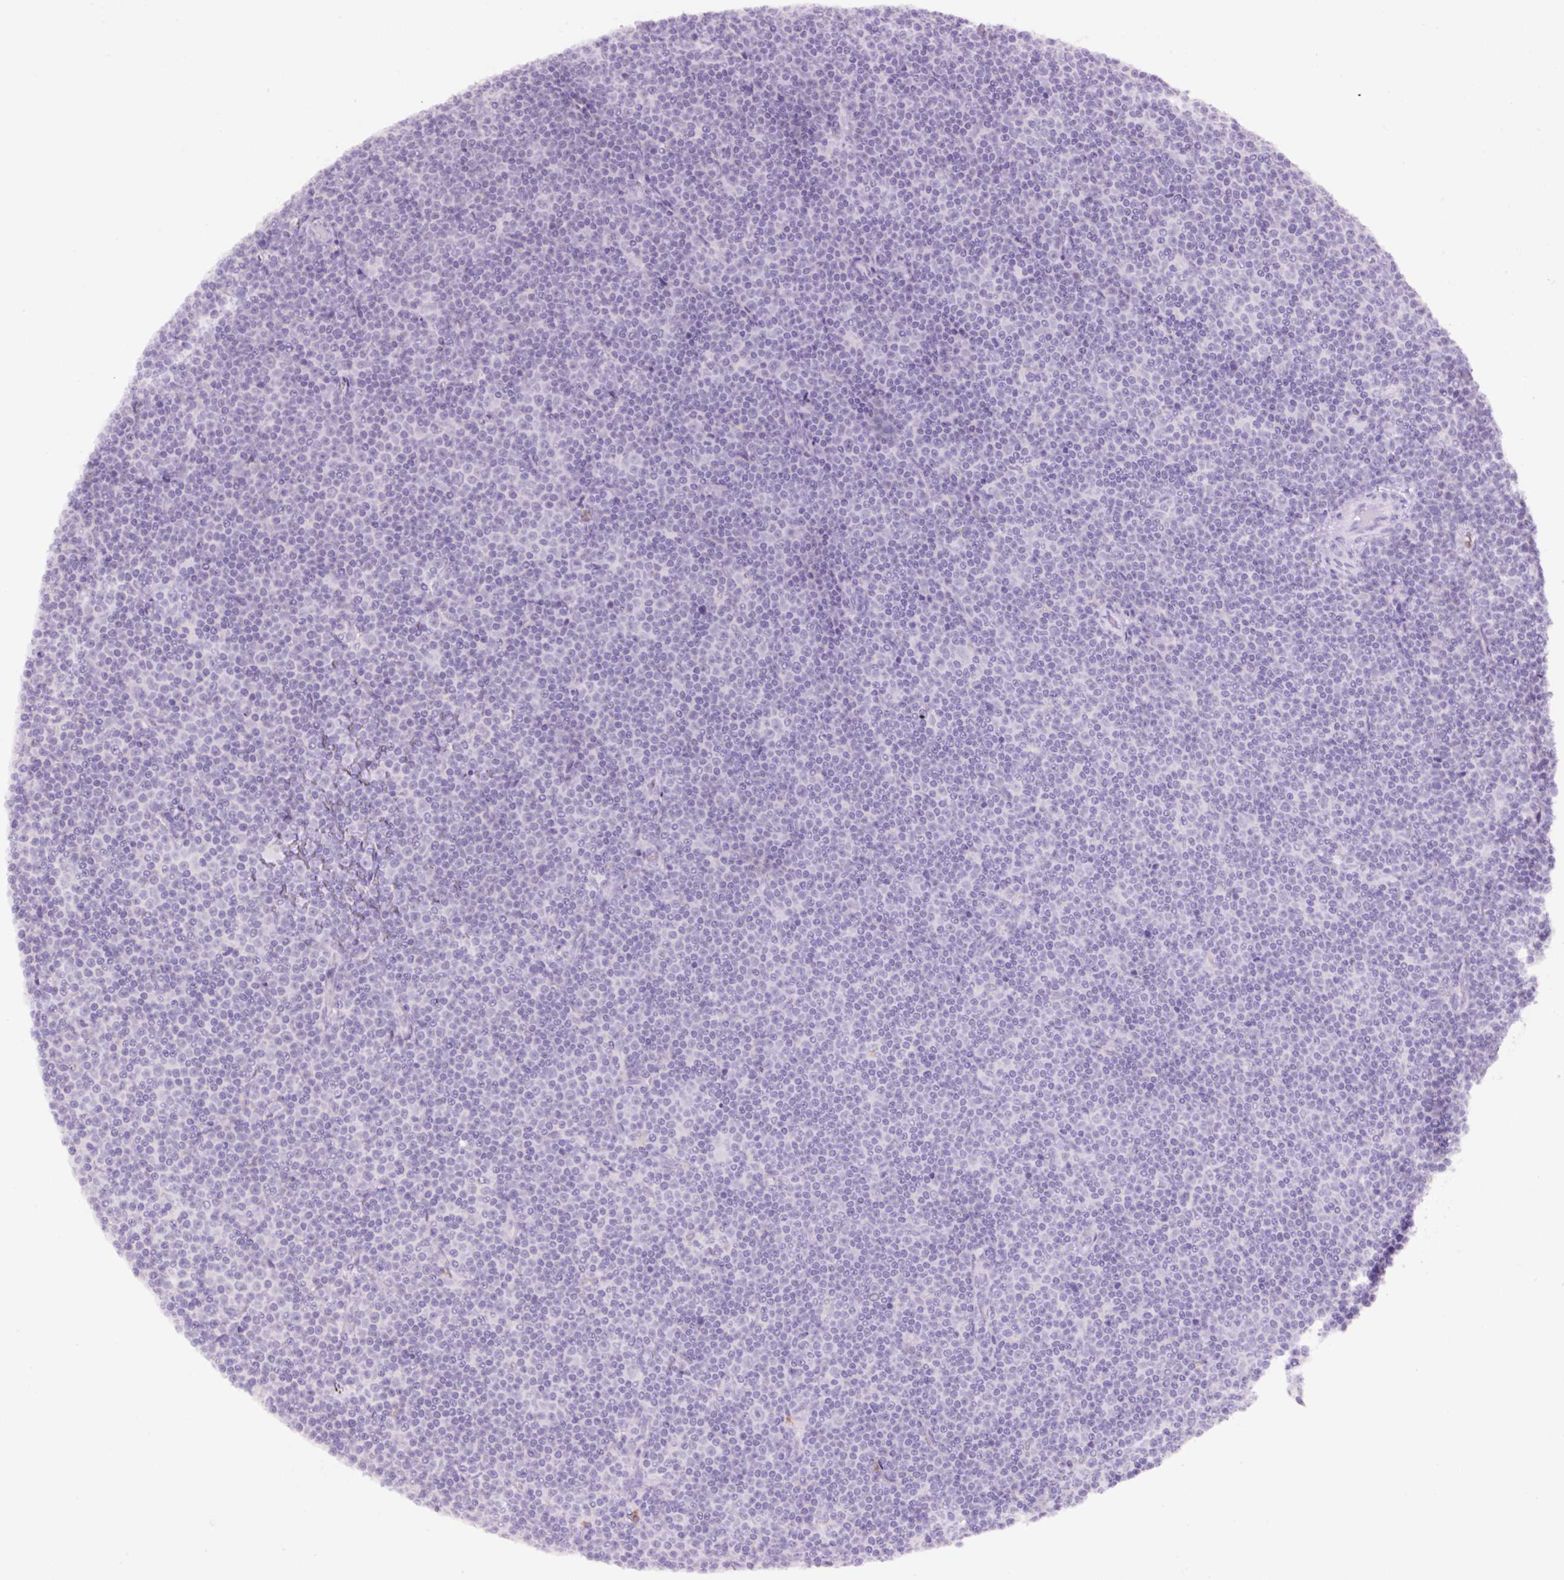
{"staining": {"intensity": "negative", "quantity": "none", "location": "none"}, "tissue": "lymphoma", "cell_type": "Tumor cells", "image_type": "cancer", "snomed": [{"axis": "morphology", "description": "Malignant lymphoma, non-Hodgkin's type, Low grade"}, {"axis": "topography", "description": "Lymph node"}], "caption": "This is an IHC micrograph of lymphoma. There is no expression in tumor cells.", "gene": "MFSD3", "patient": {"sex": "female", "age": 67}}